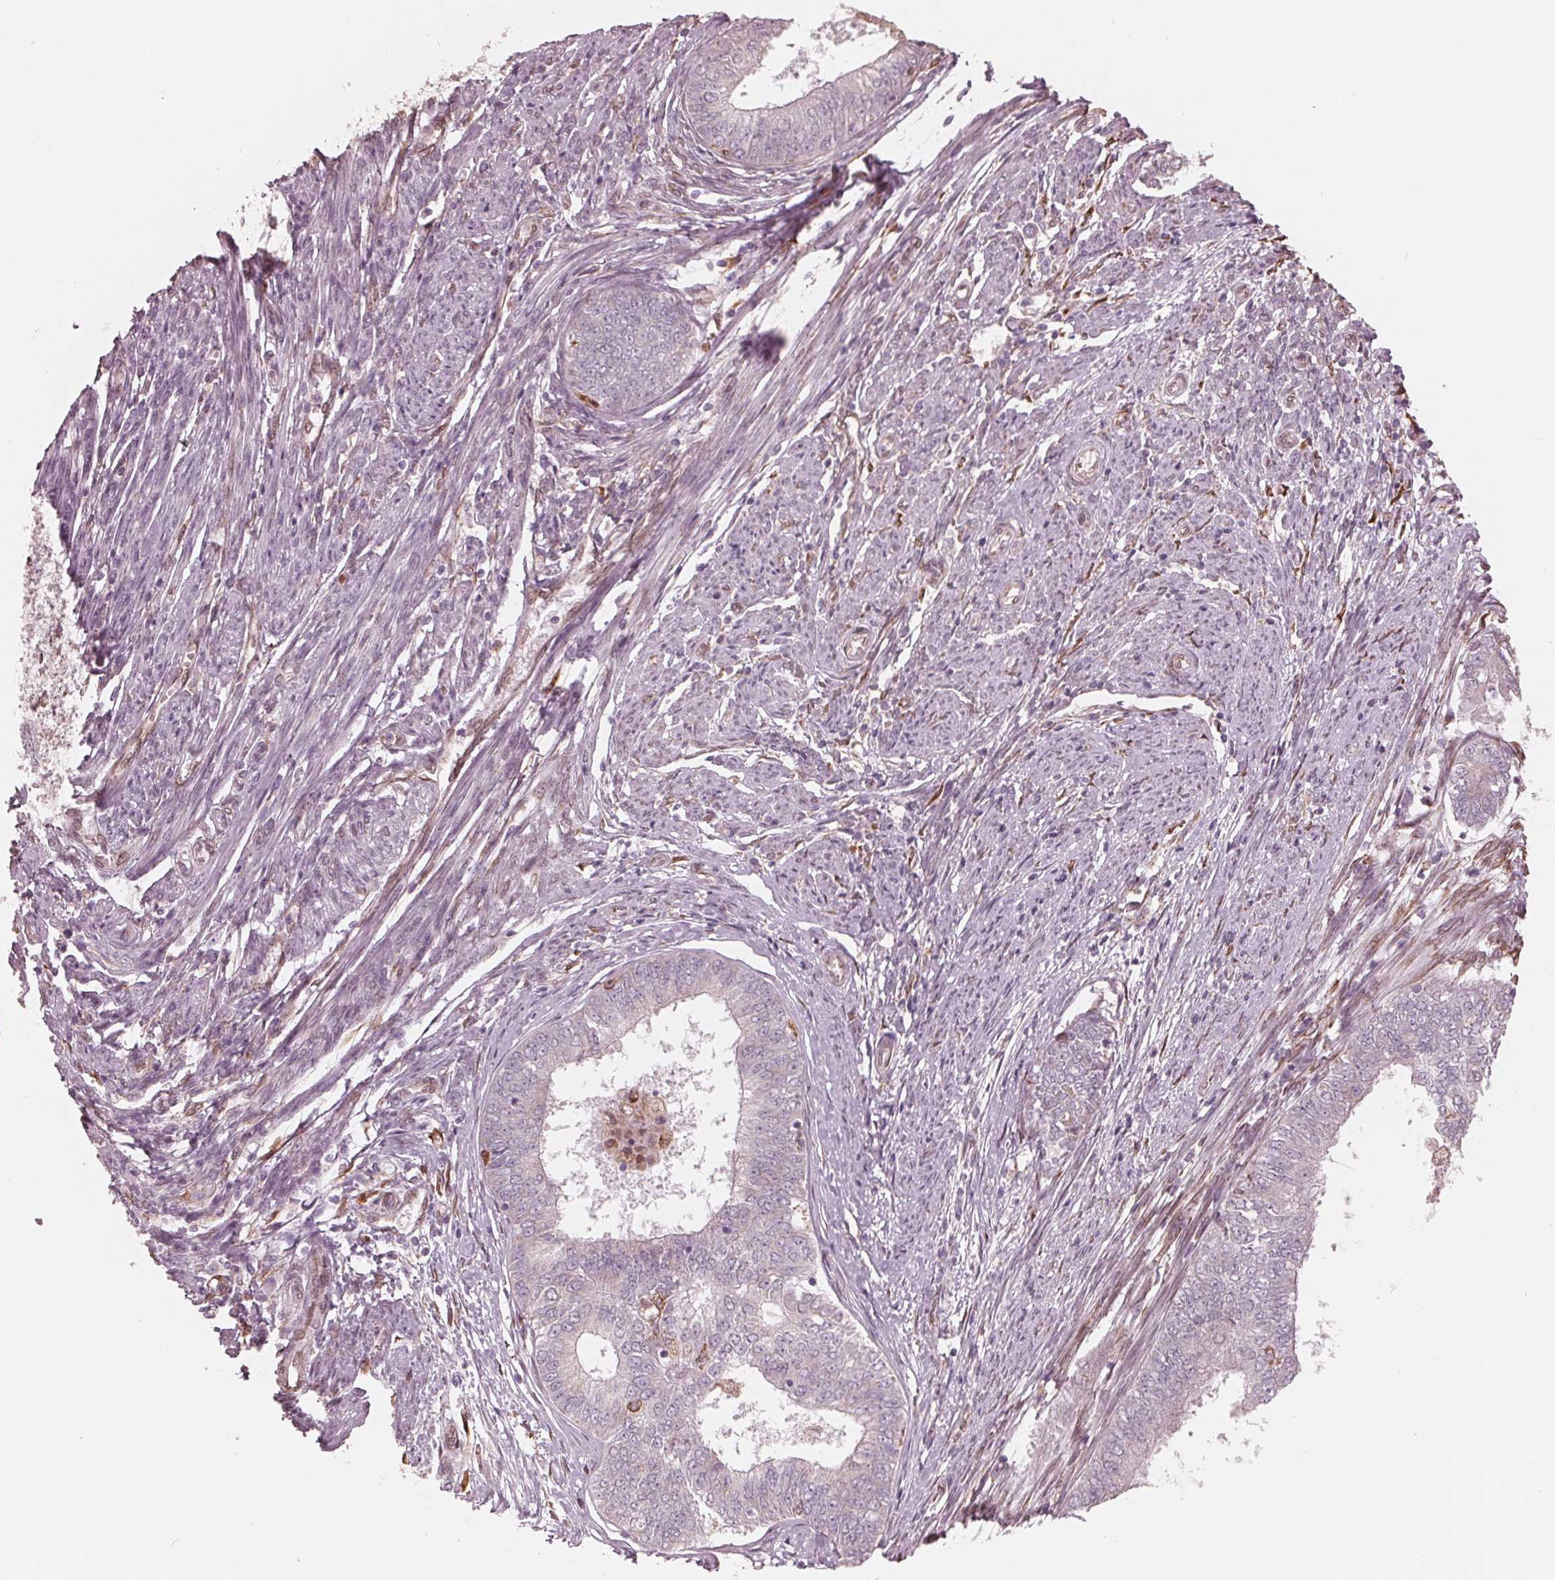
{"staining": {"intensity": "negative", "quantity": "none", "location": "none"}, "tissue": "endometrial cancer", "cell_type": "Tumor cells", "image_type": "cancer", "snomed": [{"axis": "morphology", "description": "Adenocarcinoma, NOS"}, {"axis": "topography", "description": "Endometrium"}], "caption": "Immunohistochemical staining of endometrial cancer displays no significant staining in tumor cells.", "gene": "IKBIP", "patient": {"sex": "female", "age": 62}}